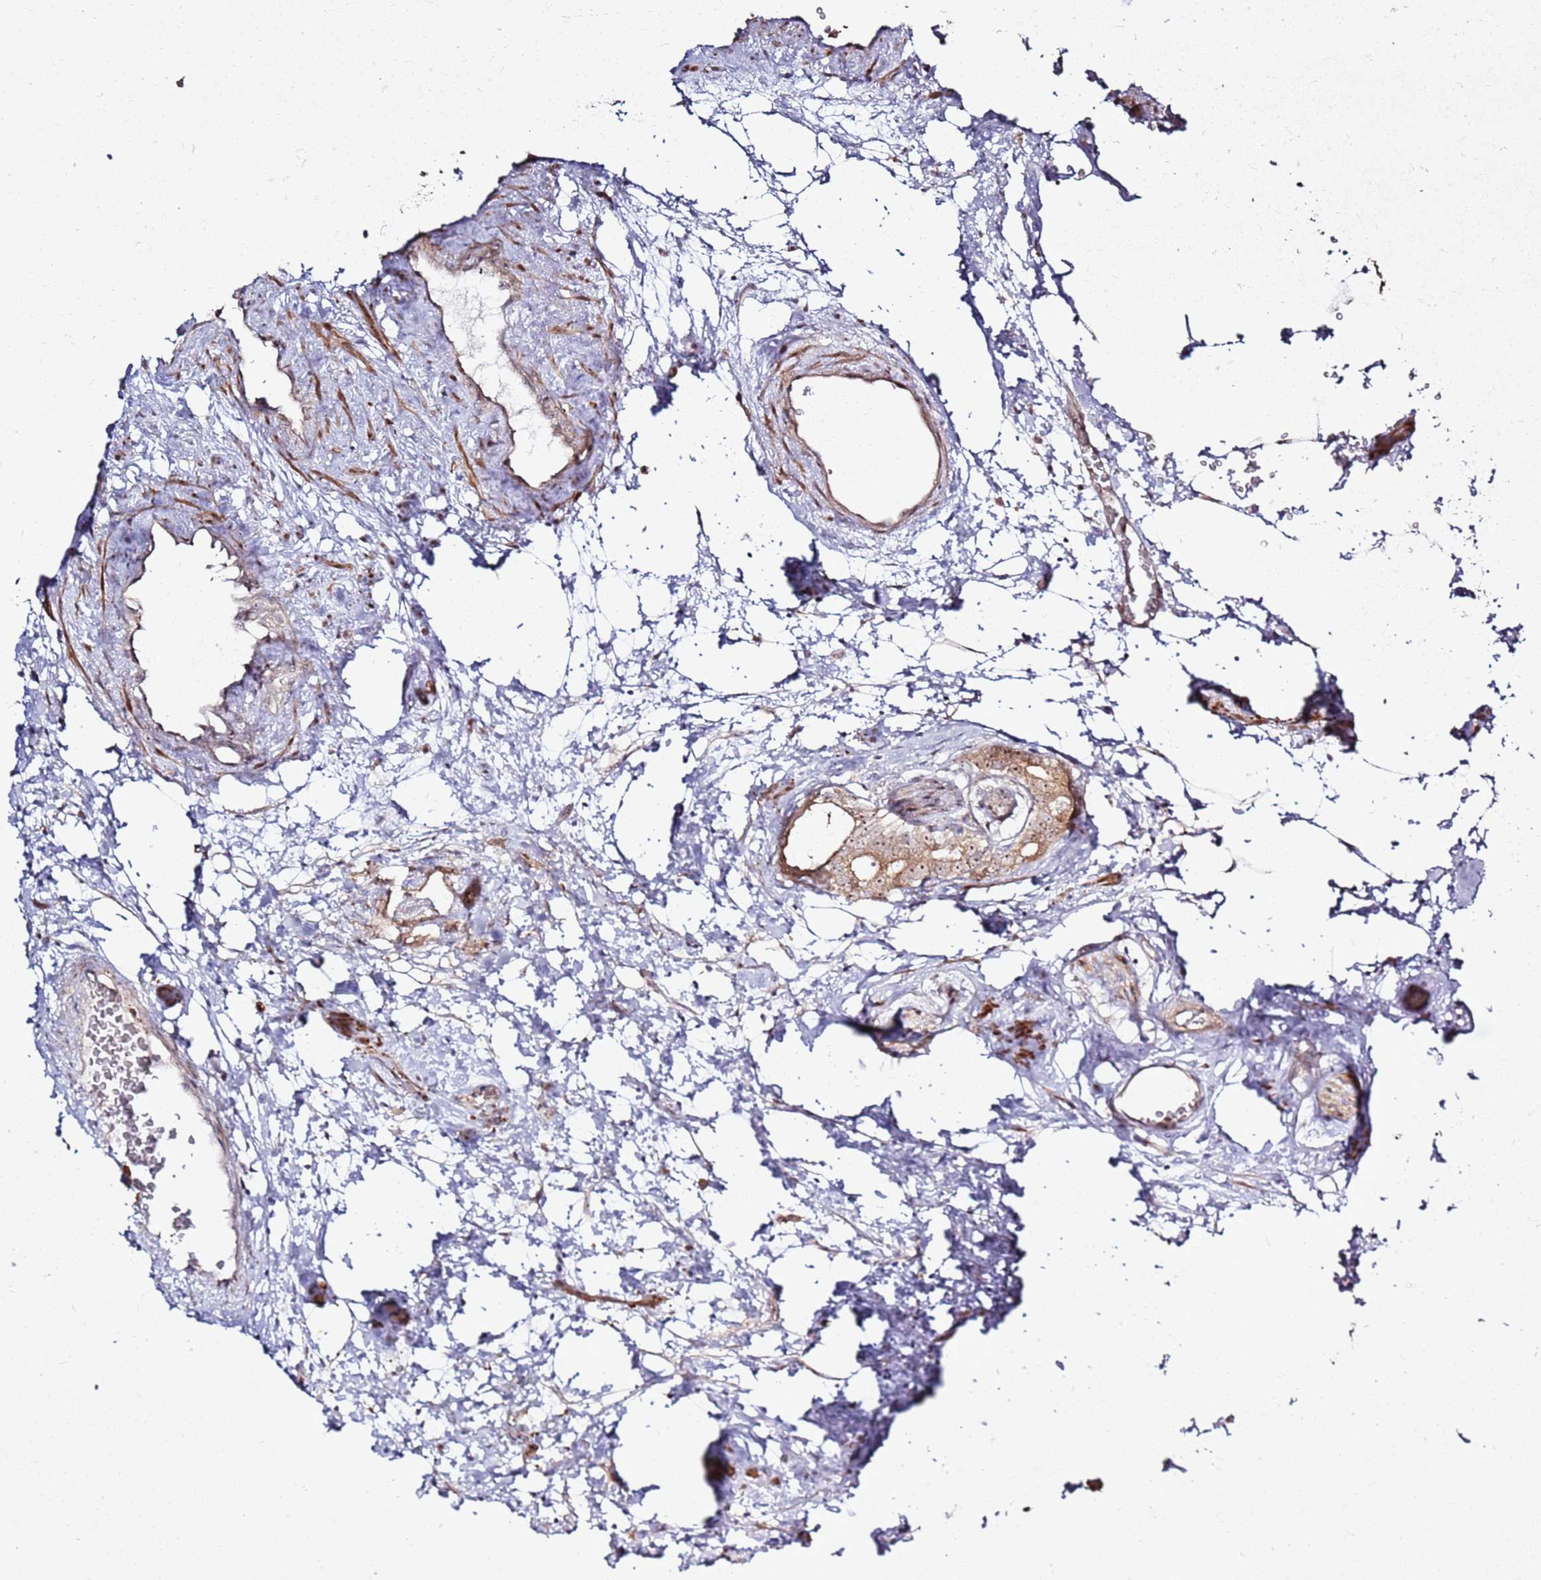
{"staining": {"intensity": "moderate", "quantity": ">75%", "location": "cytoplasmic/membranous,nuclear"}, "tissue": "prostate cancer", "cell_type": "Tumor cells", "image_type": "cancer", "snomed": [{"axis": "morphology", "description": "Adenocarcinoma, Low grade"}, {"axis": "topography", "description": "Prostate"}], "caption": "The histopathology image displays staining of prostate low-grade adenocarcinoma, revealing moderate cytoplasmic/membranous and nuclear protein staining (brown color) within tumor cells.", "gene": "CNPY1", "patient": {"sex": "male", "age": 63}}